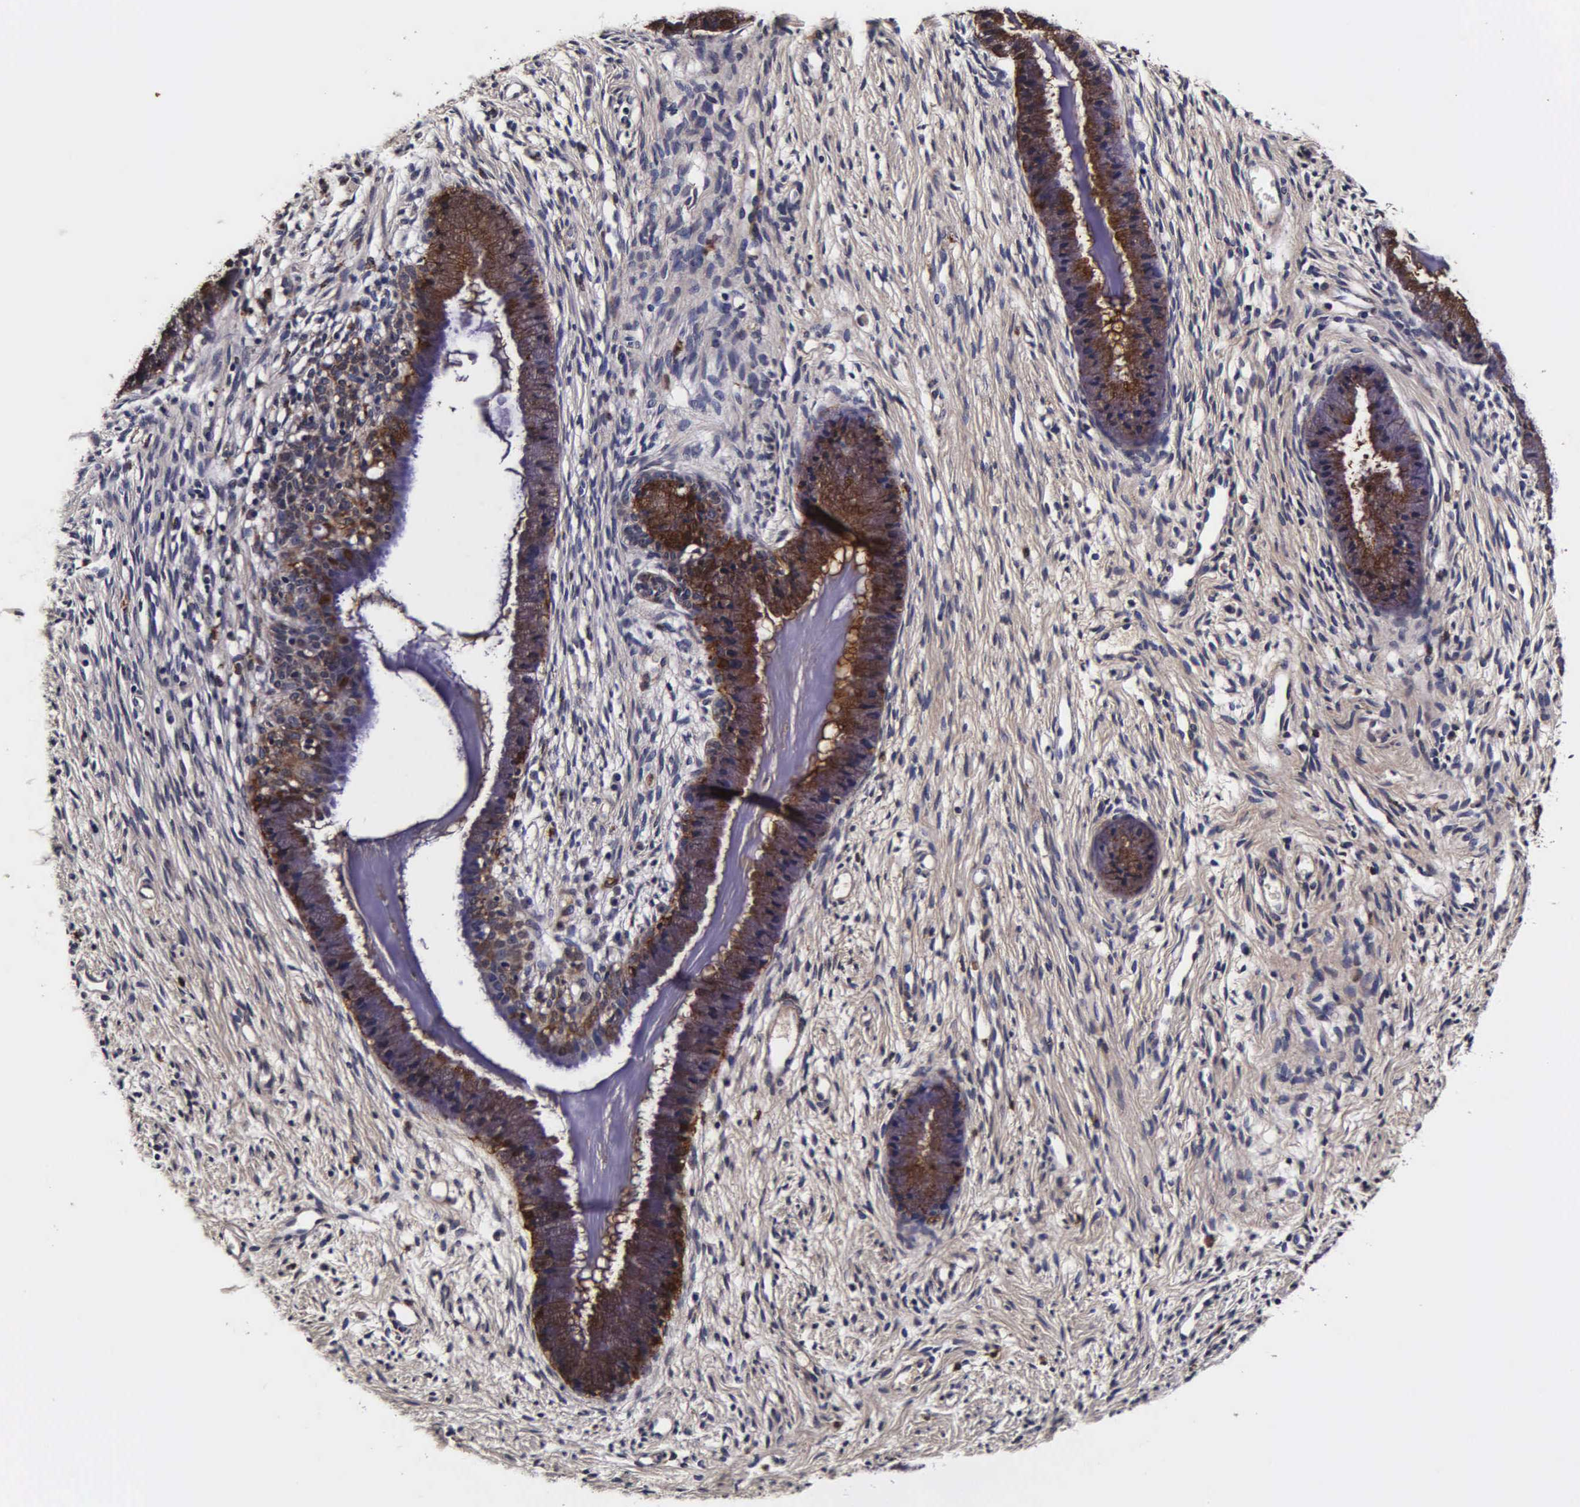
{"staining": {"intensity": "strong", "quantity": ">75%", "location": "cytoplasmic/membranous"}, "tissue": "cervix", "cell_type": "Glandular cells", "image_type": "normal", "snomed": [{"axis": "morphology", "description": "Normal tissue, NOS"}, {"axis": "topography", "description": "Cervix"}], "caption": "Immunohistochemistry (IHC) staining of normal cervix, which shows high levels of strong cytoplasmic/membranous expression in about >75% of glandular cells indicating strong cytoplasmic/membranous protein staining. The staining was performed using DAB (brown) for protein detection and nuclei were counterstained in hematoxylin (blue).", "gene": "CST3", "patient": {"sex": "female", "age": 82}}